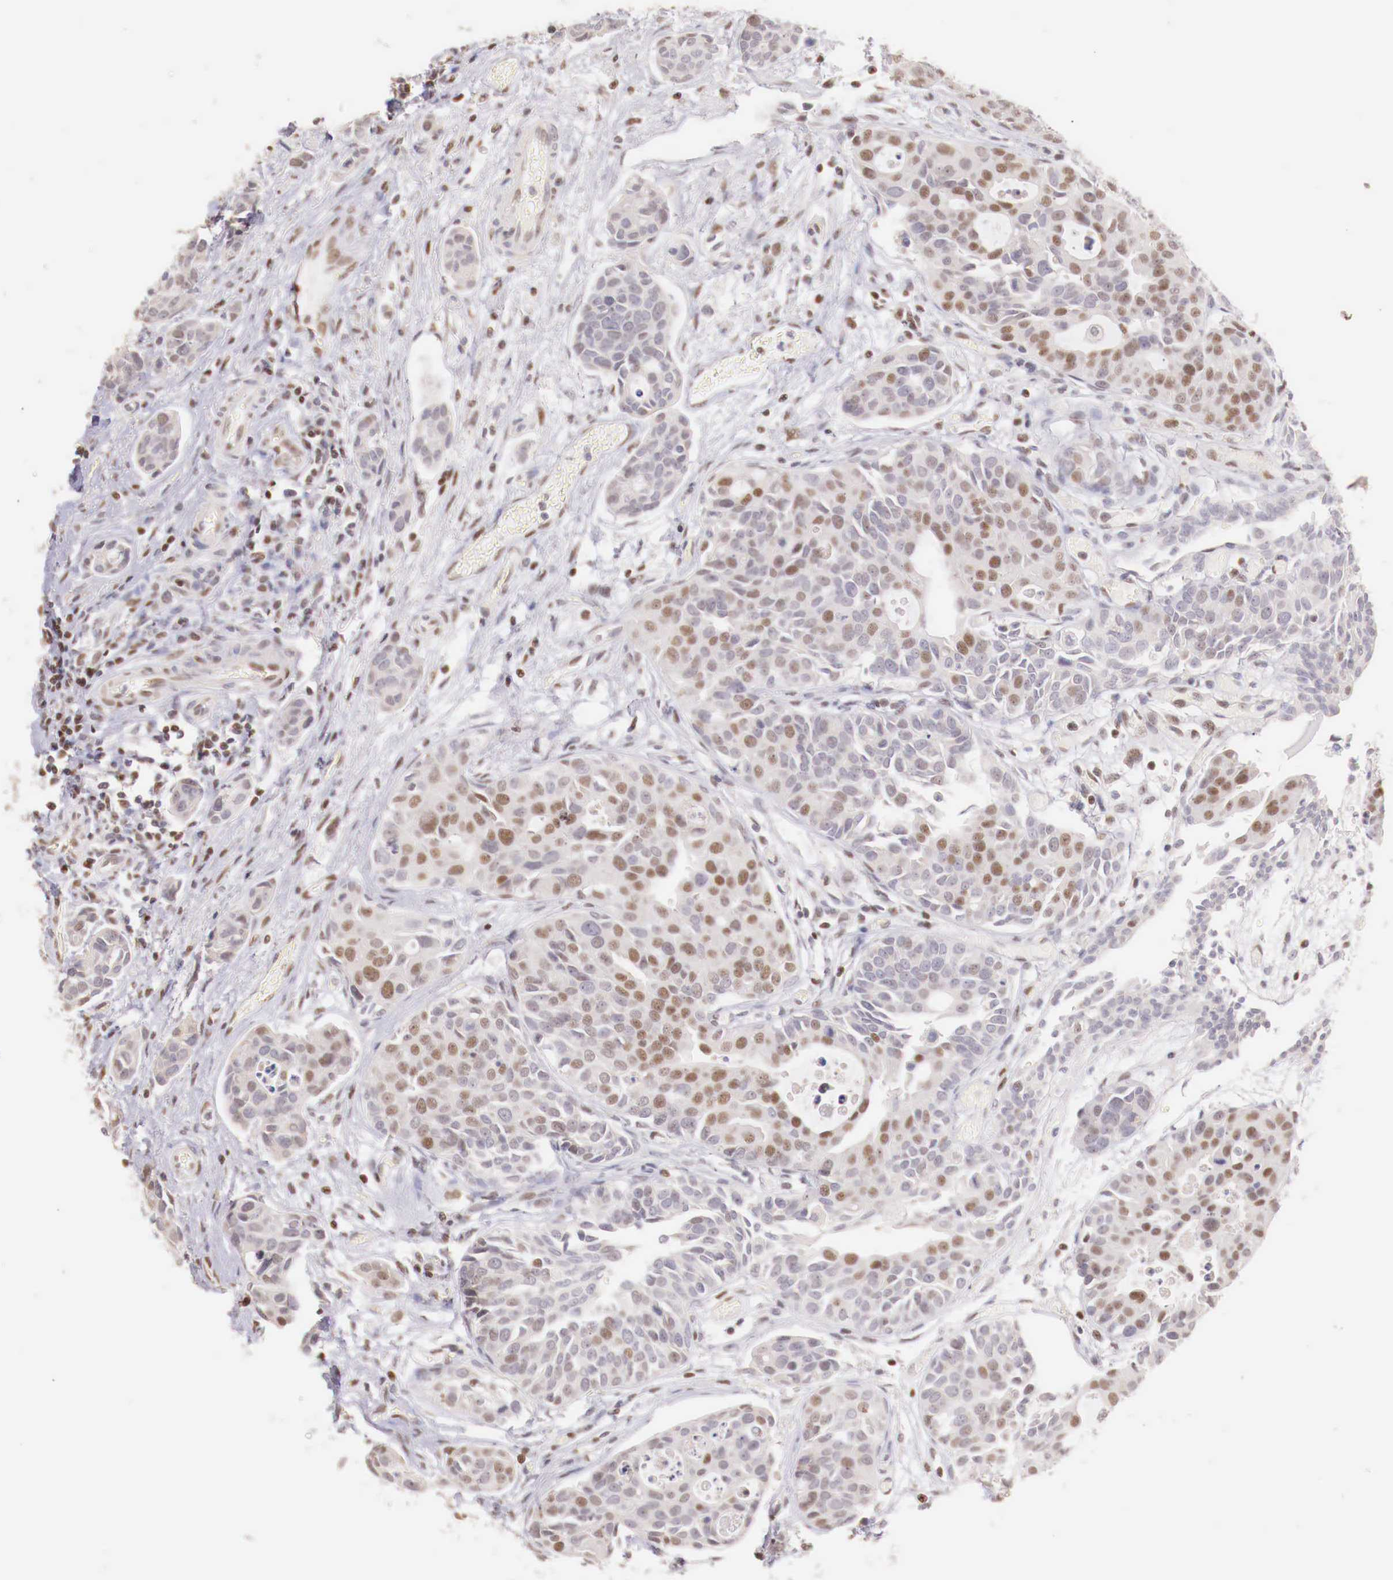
{"staining": {"intensity": "weak", "quantity": "25%-75%", "location": "nuclear"}, "tissue": "urothelial cancer", "cell_type": "Tumor cells", "image_type": "cancer", "snomed": [{"axis": "morphology", "description": "Urothelial carcinoma, High grade"}, {"axis": "topography", "description": "Urinary bladder"}], "caption": "A brown stain shows weak nuclear expression of a protein in urothelial cancer tumor cells.", "gene": "SP1", "patient": {"sex": "male", "age": 78}}